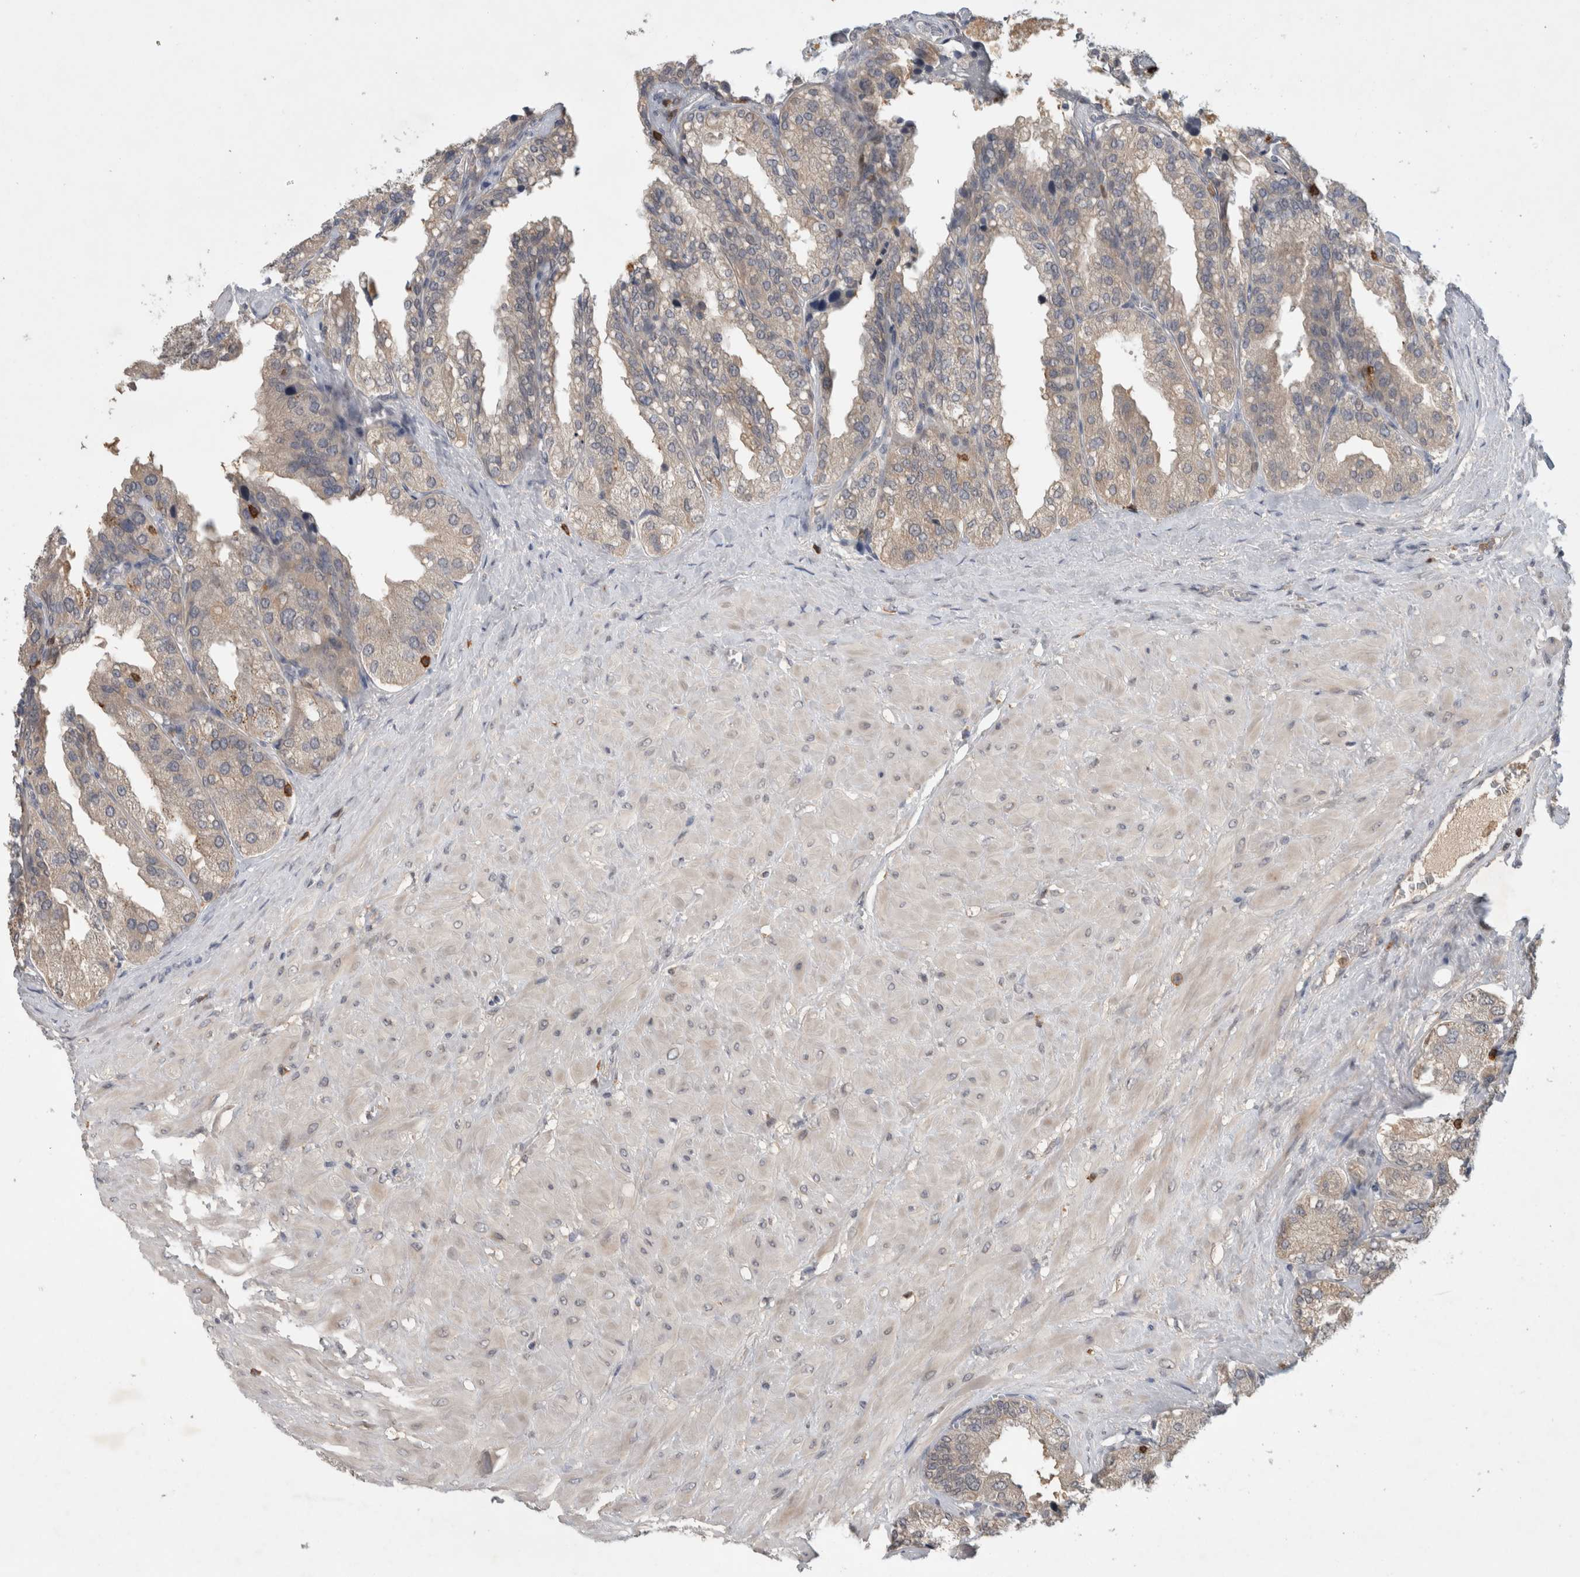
{"staining": {"intensity": "negative", "quantity": "none", "location": "none"}, "tissue": "seminal vesicle", "cell_type": "Glandular cells", "image_type": "normal", "snomed": [{"axis": "morphology", "description": "Normal tissue, NOS"}, {"axis": "topography", "description": "Prostate"}, {"axis": "topography", "description": "Seminal veicle"}], "caption": "IHC of benign human seminal vesicle exhibits no expression in glandular cells. (DAB immunohistochemistry (IHC) with hematoxylin counter stain).", "gene": "GFRA2", "patient": {"sex": "male", "age": 51}}